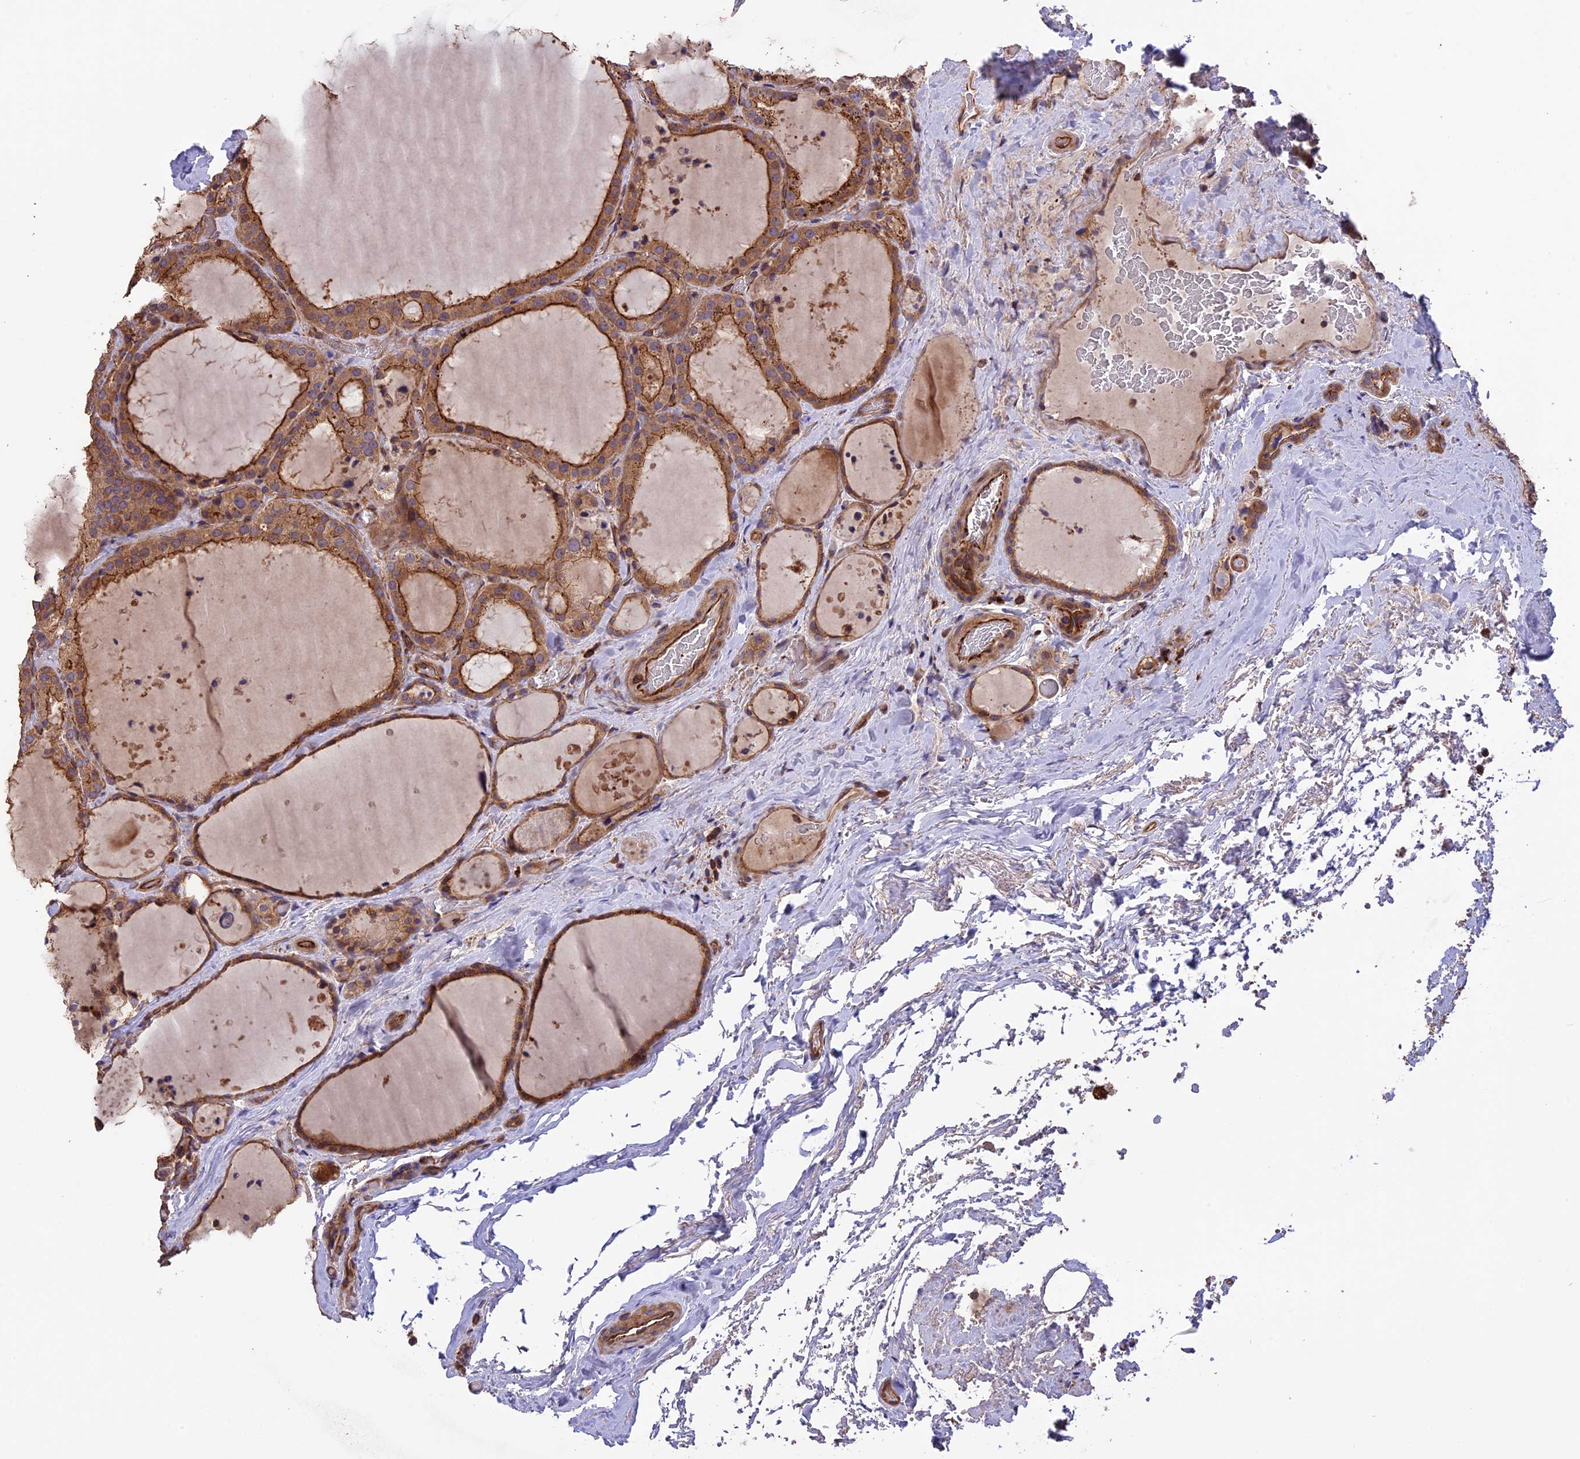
{"staining": {"intensity": "moderate", "quantity": ">75%", "location": "cytoplasmic/membranous"}, "tissue": "thyroid cancer", "cell_type": "Tumor cells", "image_type": "cancer", "snomed": [{"axis": "morphology", "description": "Papillary adenocarcinoma, NOS"}, {"axis": "topography", "description": "Thyroid gland"}], "caption": "Thyroid cancer (papillary adenocarcinoma) tissue shows moderate cytoplasmic/membranous positivity in about >75% of tumor cells (DAB IHC, brown staining for protein, blue staining for nuclei).", "gene": "GAS8", "patient": {"sex": "male", "age": 77}}